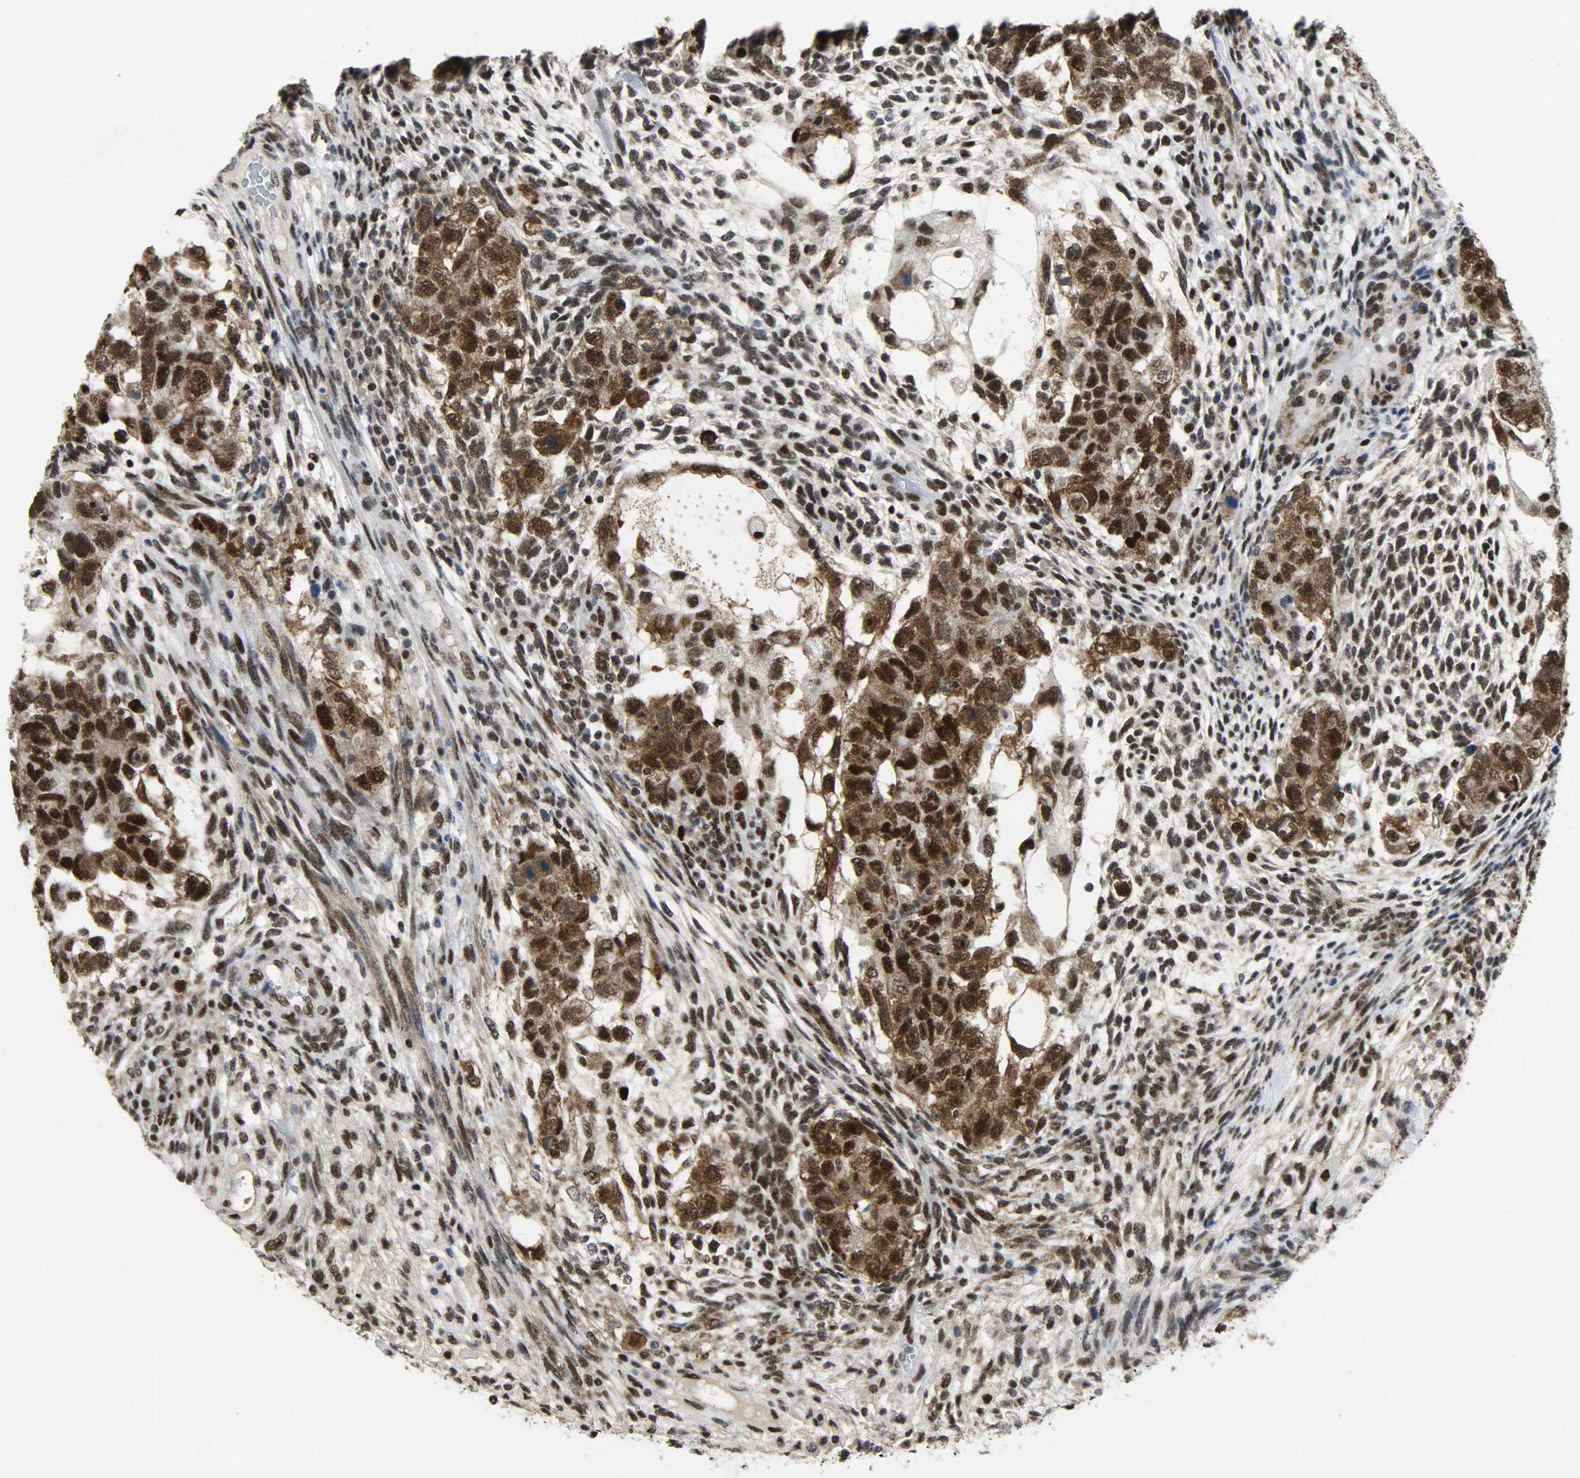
{"staining": {"intensity": "strong", "quantity": ">75%", "location": "cytoplasmic/membranous,nuclear"}, "tissue": "testis cancer", "cell_type": "Tumor cells", "image_type": "cancer", "snomed": [{"axis": "morphology", "description": "Normal tissue, NOS"}, {"axis": "morphology", "description": "Carcinoma, Embryonal, NOS"}, {"axis": "topography", "description": "Testis"}], "caption": "Testis cancer stained for a protein (brown) displays strong cytoplasmic/membranous and nuclear positive positivity in about >75% of tumor cells.", "gene": "SSB", "patient": {"sex": "male", "age": 36}}